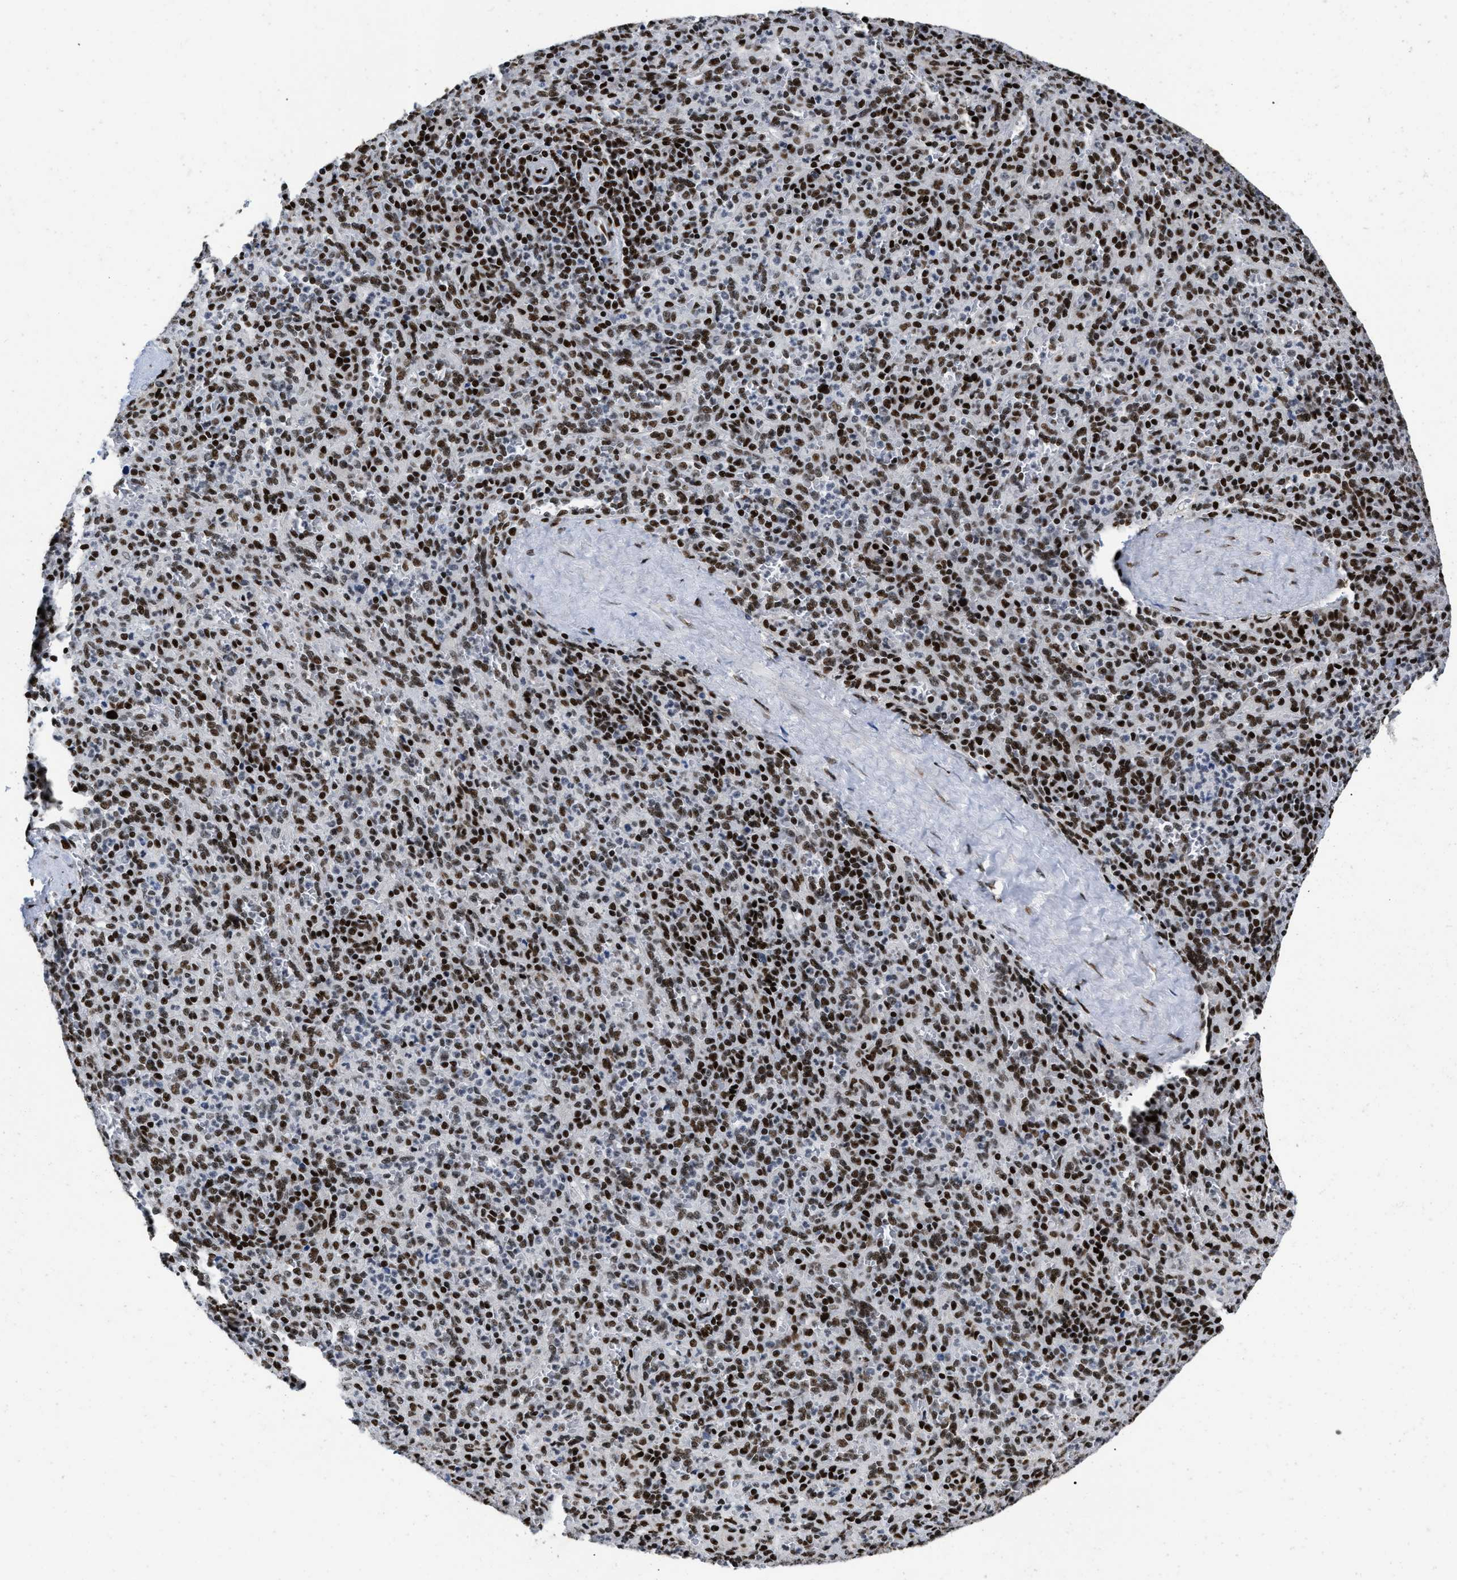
{"staining": {"intensity": "strong", "quantity": ">75%", "location": "nuclear"}, "tissue": "spleen", "cell_type": "Cells in red pulp", "image_type": "normal", "snomed": [{"axis": "morphology", "description": "Normal tissue, NOS"}, {"axis": "topography", "description": "Spleen"}], "caption": "IHC (DAB) staining of normal spleen reveals strong nuclear protein expression in about >75% of cells in red pulp.", "gene": "CREB1", "patient": {"sex": "male", "age": 36}}